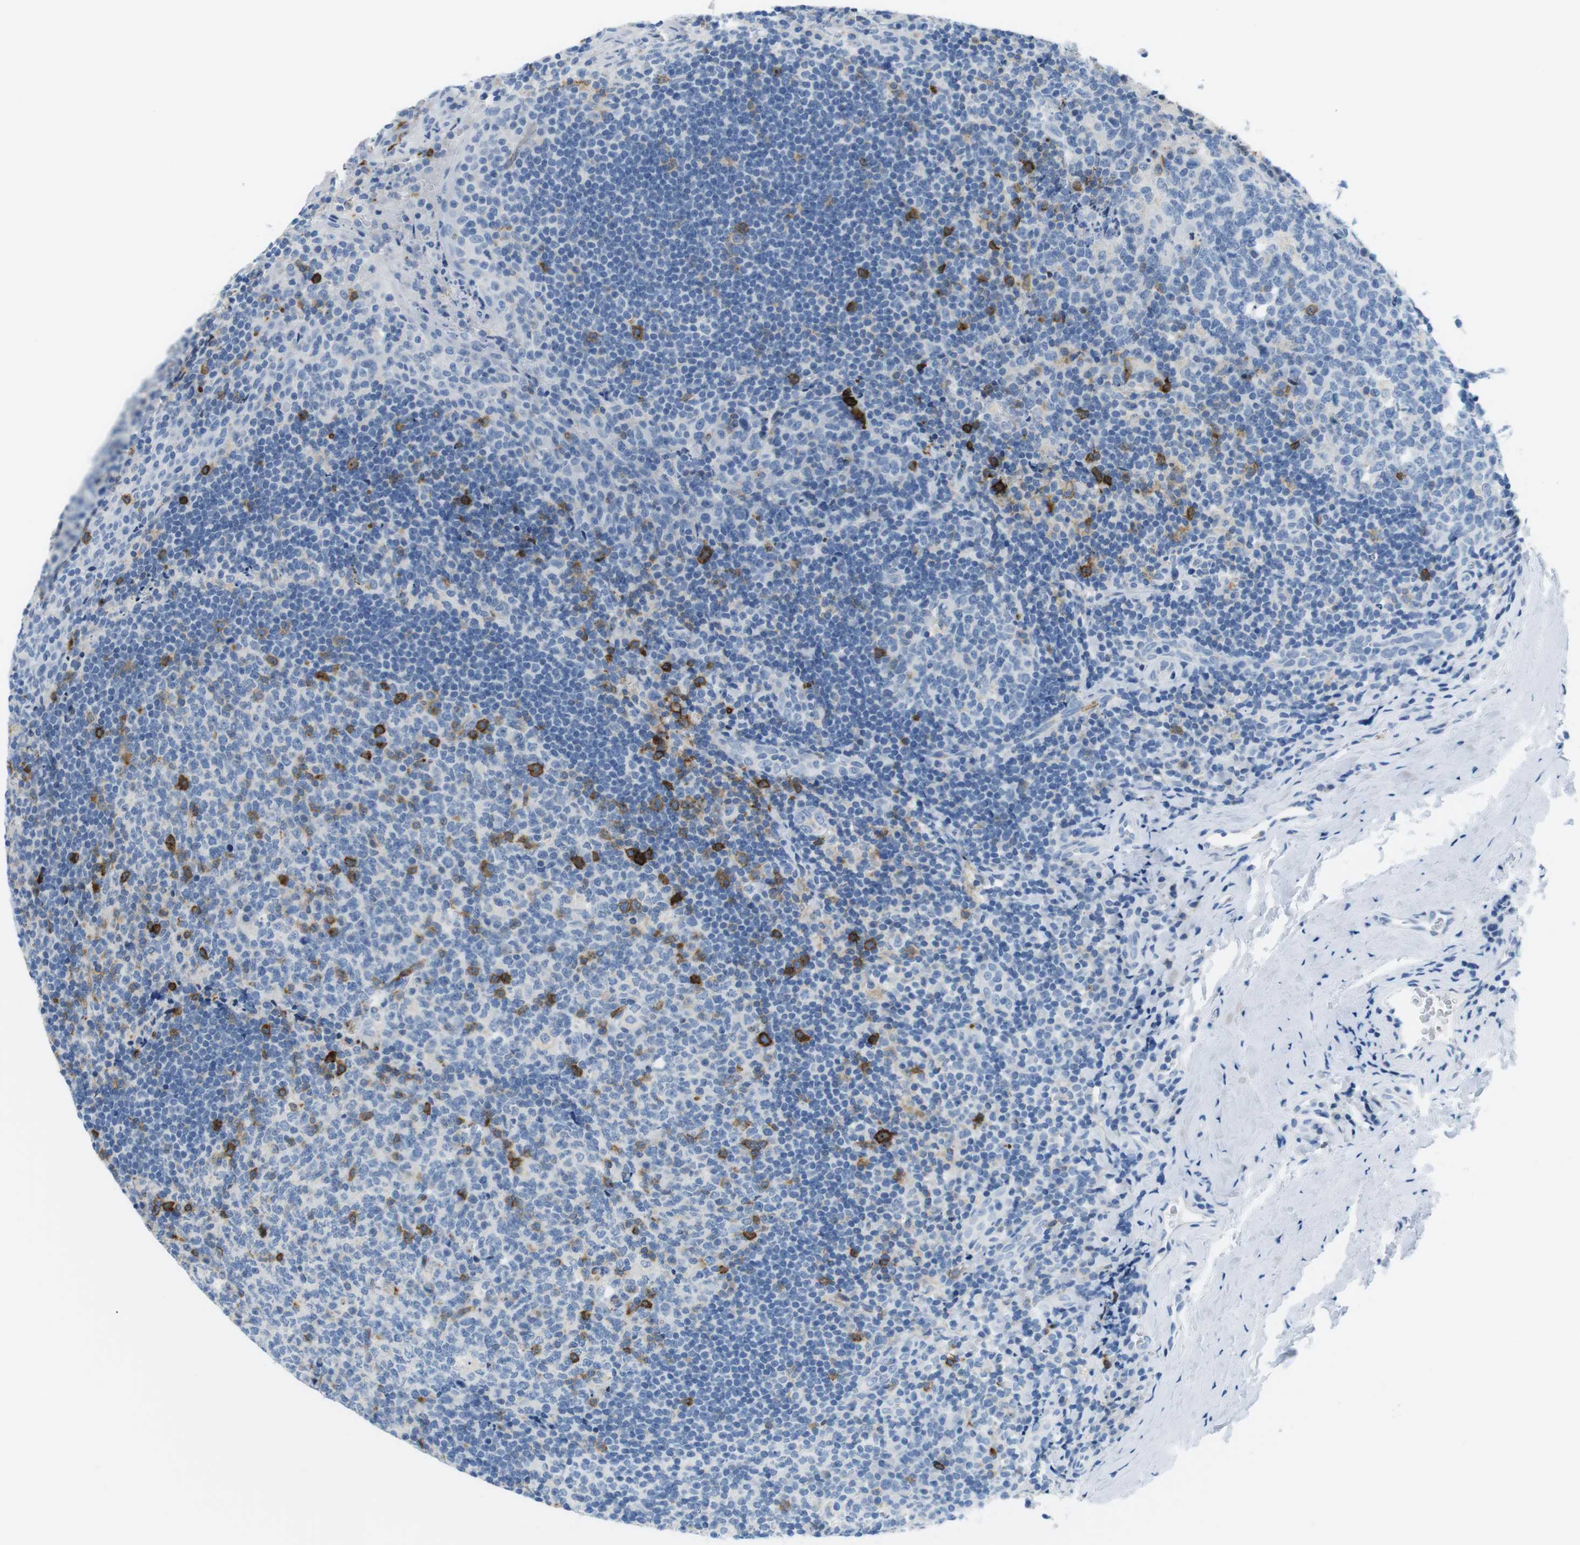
{"staining": {"intensity": "strong", "quantity": "<25%", "location": "cytoplasmic/membranous"}, "tissue": "tonsil", "cell_type": "Germinal center cells", "image_type": "normal", "snomed": [{"axis": "morphology", "description": "Normal tissue, NOS"}, {"axis": "topography", "description": "Tonsil"}], "caption": "Immunohistochemistry (IHC) micrograph of normal tonsil: tonsil stained using immunohistochemistry shows medium levels of strong protein expression localized specifically in the cytoplasmic/membranous of germinal center cells, appearing as a cytoplasmic/membranous brown color.", "gene": "TNFRSF4", "patient": {"sex": "male", "age": 17}}